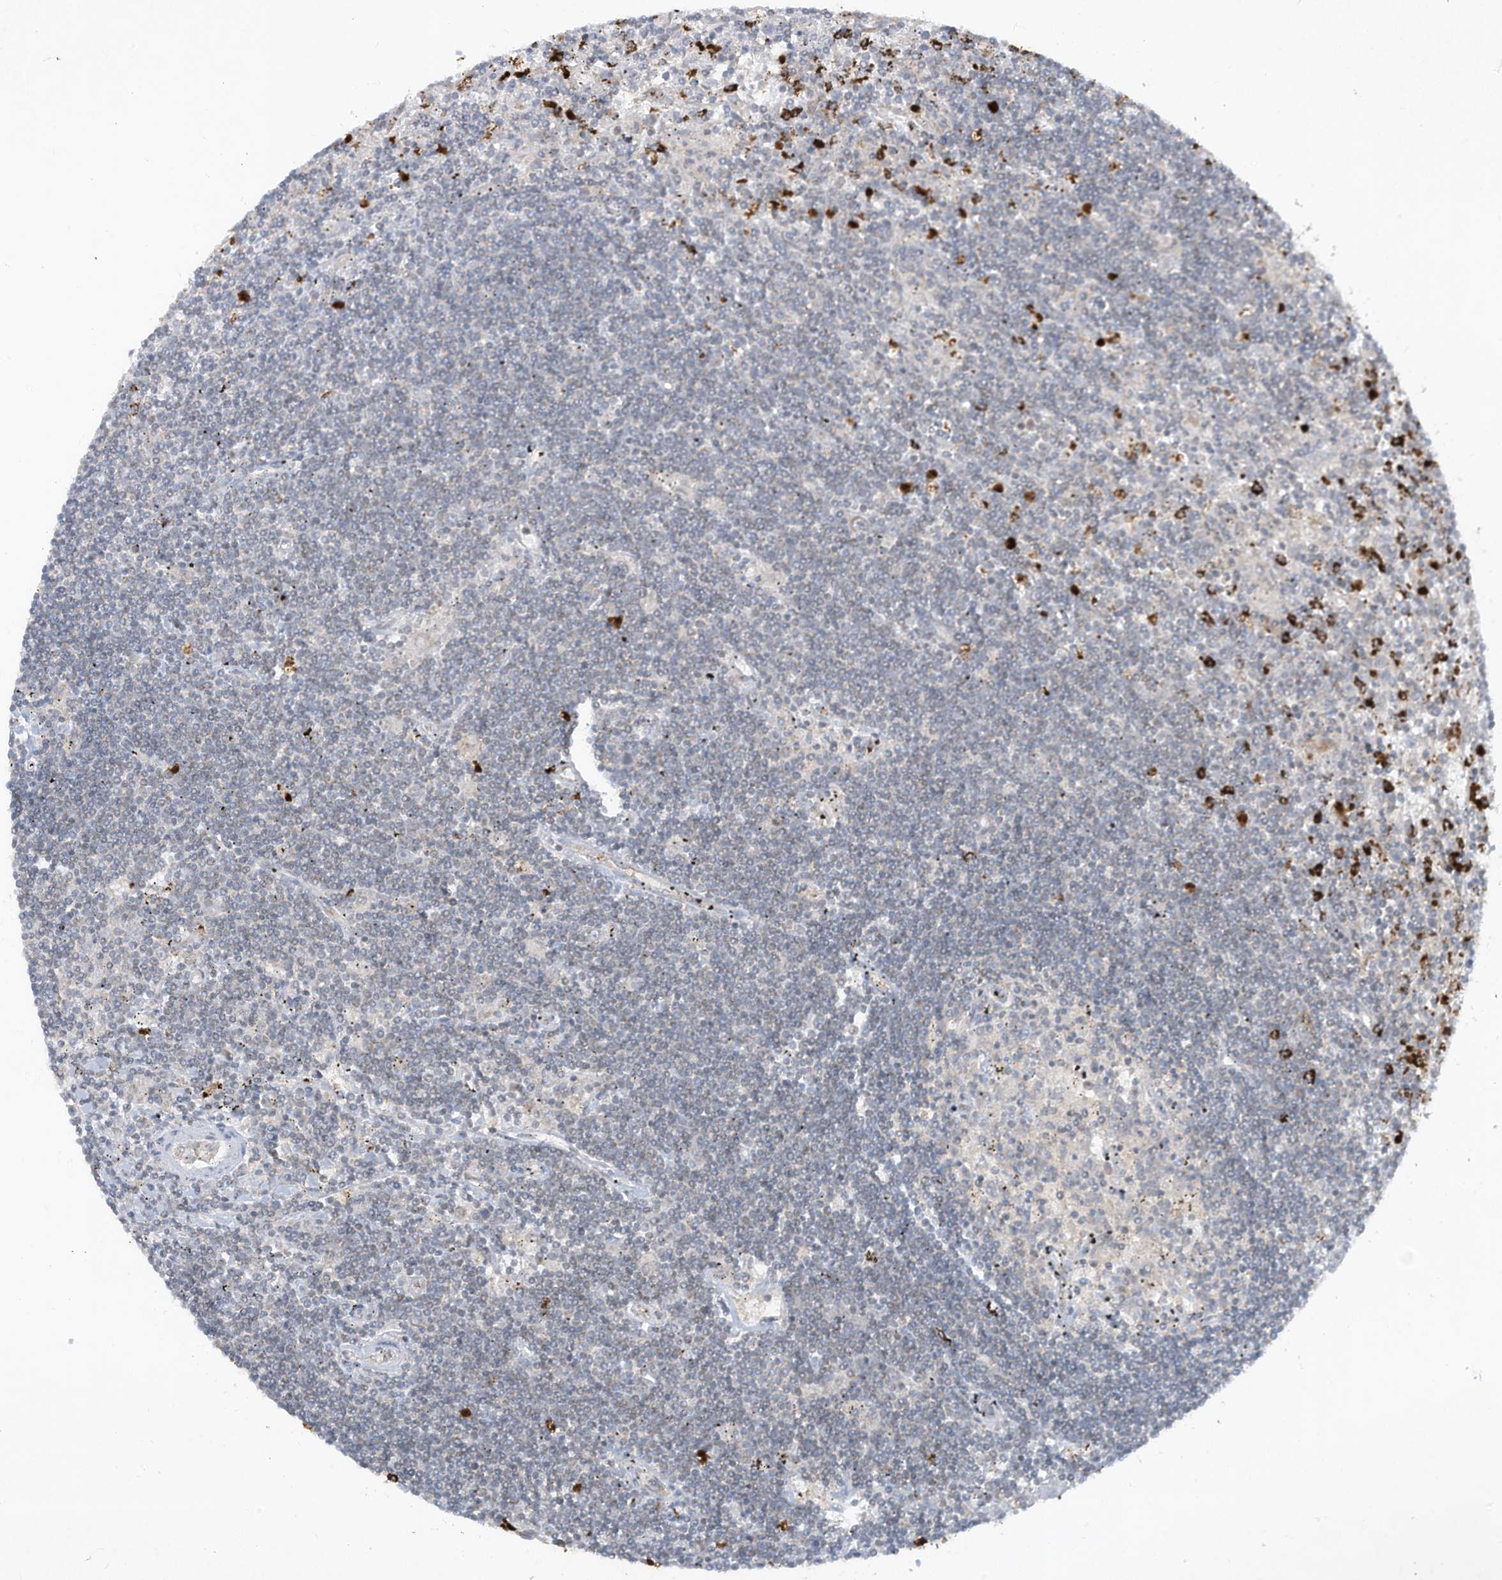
{"staining": {"intensity": "negative", "quantity": "none", "location": "none"}, "tissue": "lymphoma", "cell_type": "Tumor cells", "image_type": "cancer", "snomed": [{"axis": "morphology", "description": "Malignant lymphoma, non-Hodgkin's type, Low grade"}, {"axis": "topography", "description": "Spleen"}], "caption": "Tumor cells show no significant positivity in malignant lymphoma, non-Hodgkin's type (low-grade). (DAB immunohistochemistry (IHC) visualized using brightfield microscopy, high magnification).", "gene": "CHRNA4", "patient": {"sex": "male", "age": 76}}